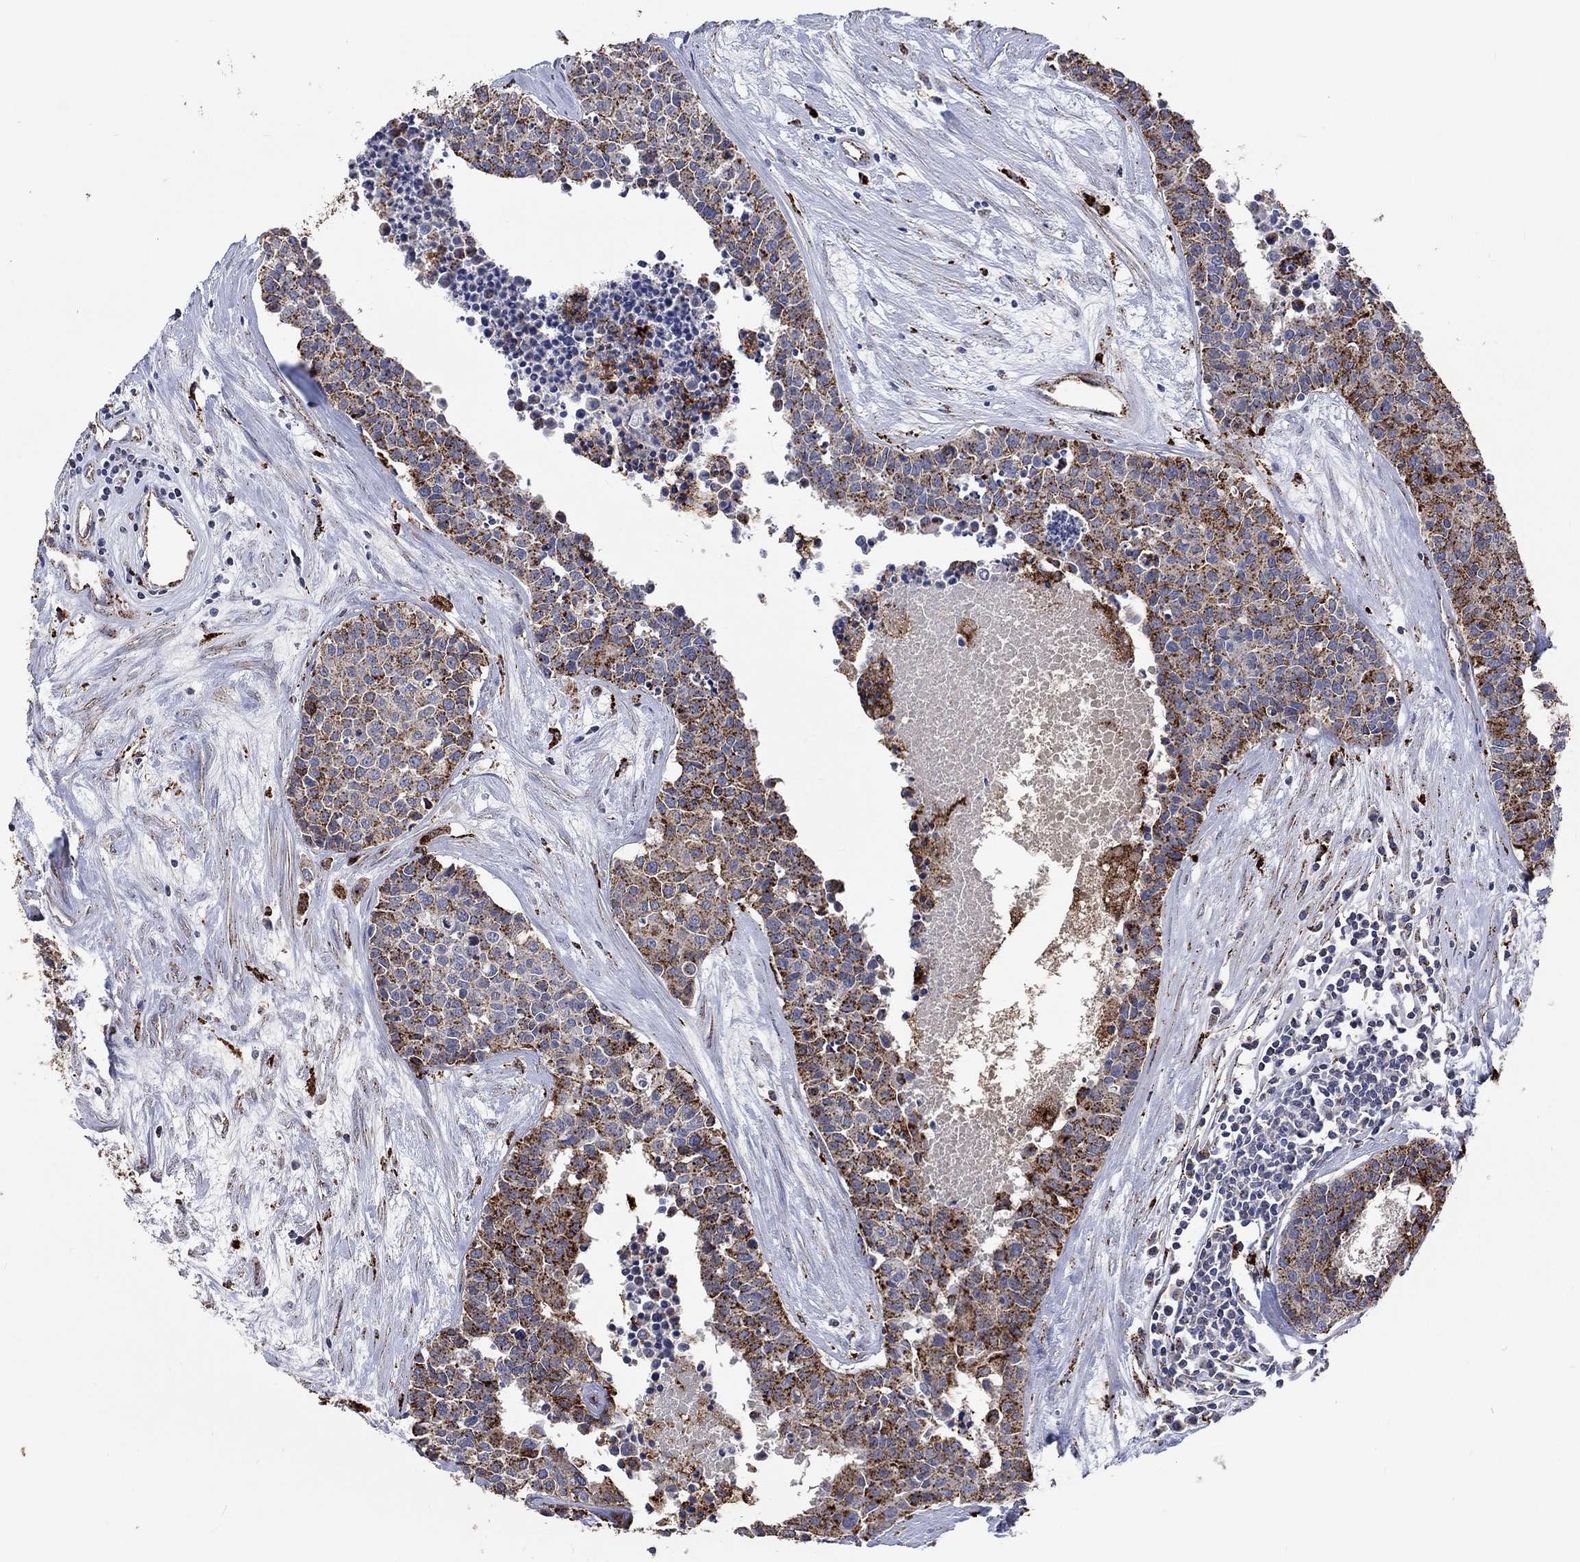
{"staining": {"intensity": "strong", "quantity": "25%-75%", "location": "cytoplasmic/membranous"}, "tissue": "carcinoid", "cell_type": "Tumor cells", "image_type": "cancer", "snomed": [{"axis": "morphology", "description": "Carcinoid, malignant, NOS"}, {"axis": "topography", "description": "Colon"}], "caption": "Immunohistochemistry (IHC) photomicrograph of human malignant carcinoid stained for a protein (brown), which shows high levels of strong cytoplasmic/membranous positivity in approximately 25%-75% of tumor cells.", "gene": "CTSB", "patient": {"sex": "male", "age": 81}}